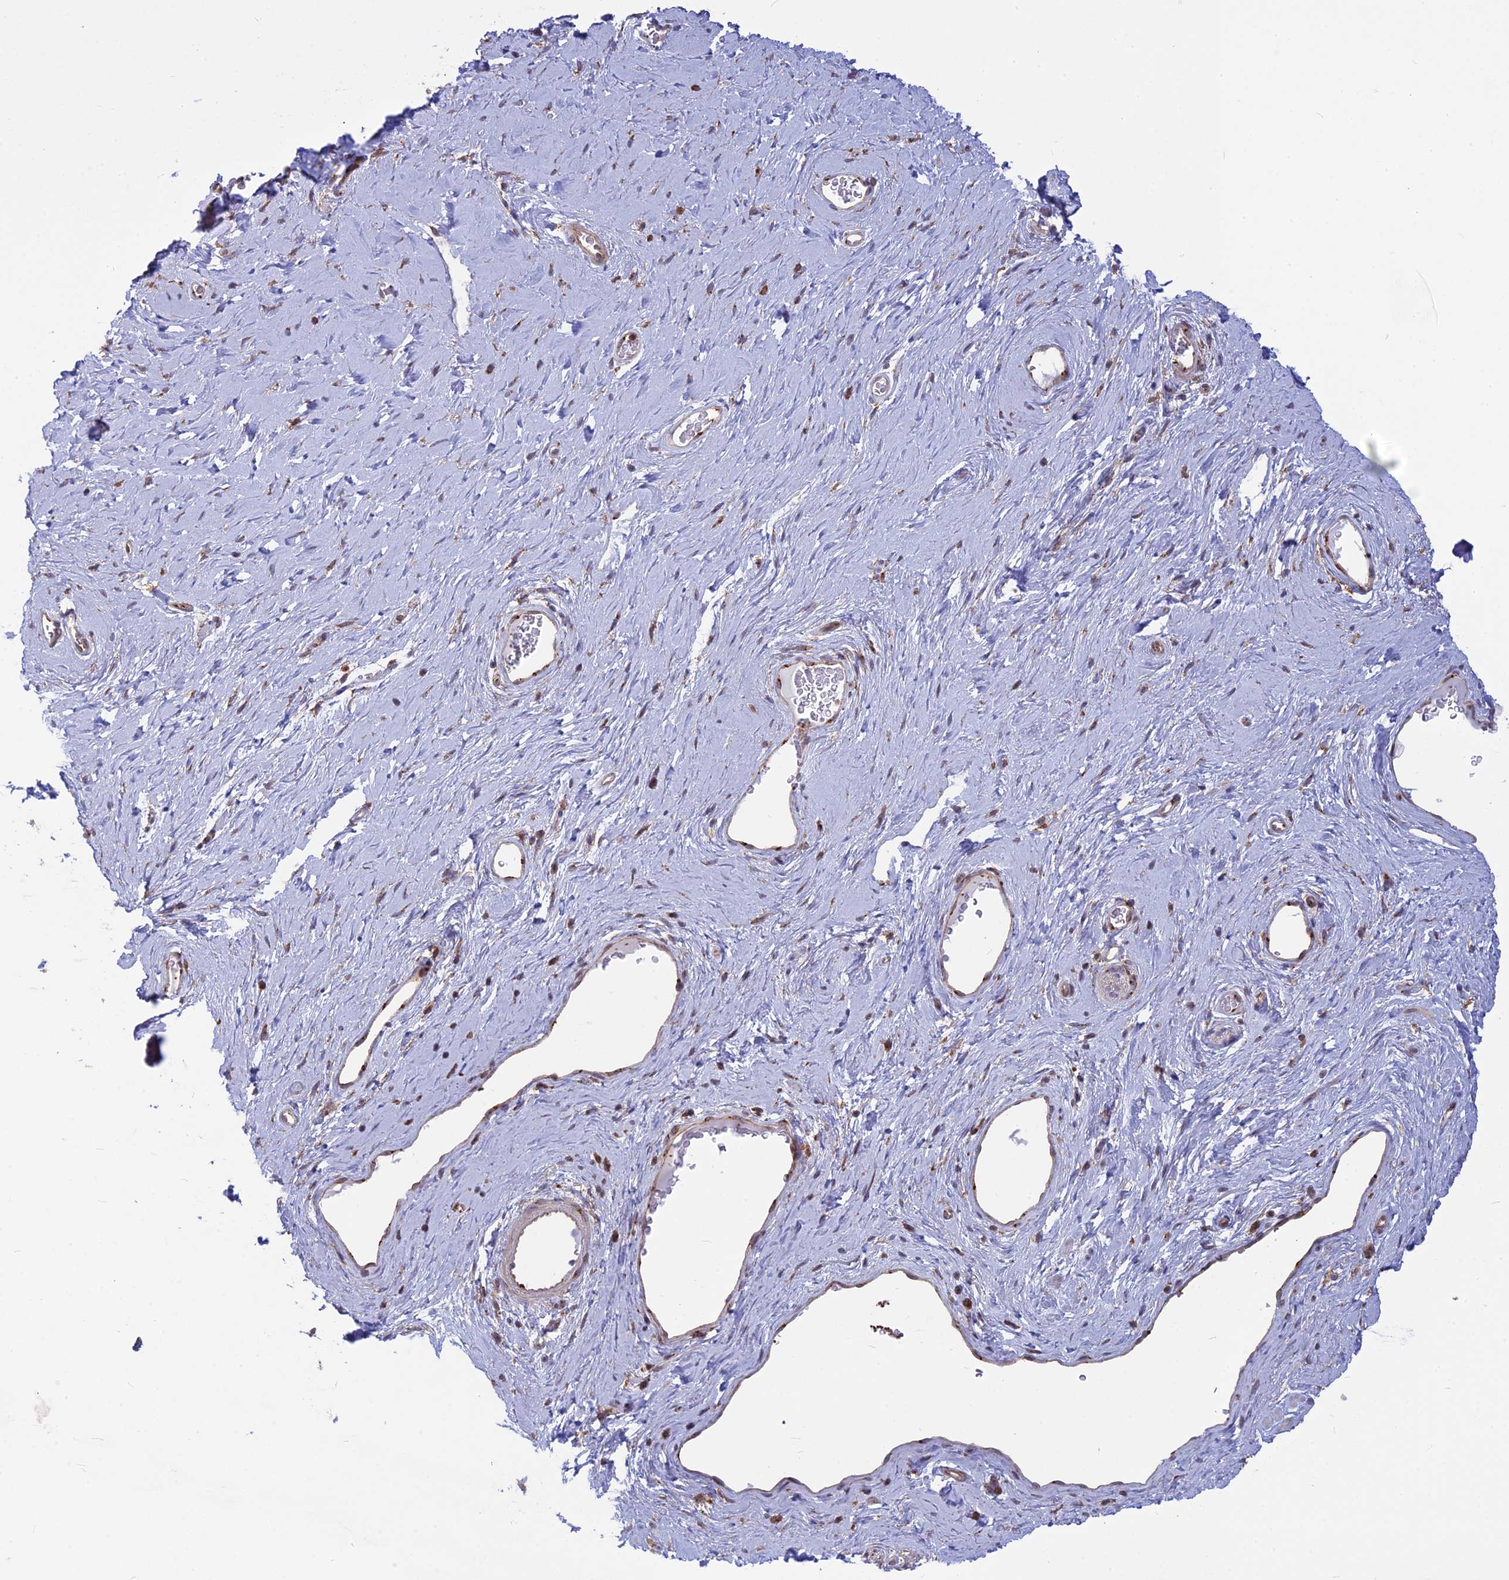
{"staining": {"intensity": "negative", "quantity": "none", "location": "none"}, "tissue": "adipose tissue", "cell_type": "Adipocytes", "image_type": "normal", "snomed": [{"axis": "morphology", "description": "Normal tissue, NOS"}, {"axis": "morphology", "description": "Adenocarcinoma, NOS"}, {"axis": "topography", "description": "Rectum"}, {"axis": "topography", "description": "Vagina"}, {"axis": "topography", "description": "Peripheral nerve tissue"}], "caption": "A photomicrograph of adipose tissue stained for a protein displays no brown staining in adipocytes. (Stains: DAB (3,3'-diaminobenzidine) immunohistochemistry with hematoxylin counter stain, Microscopy: brightfield microscopy at high magnification).", "gene": "CLINT1", "patient": {"sex": "female", "age": 71}}